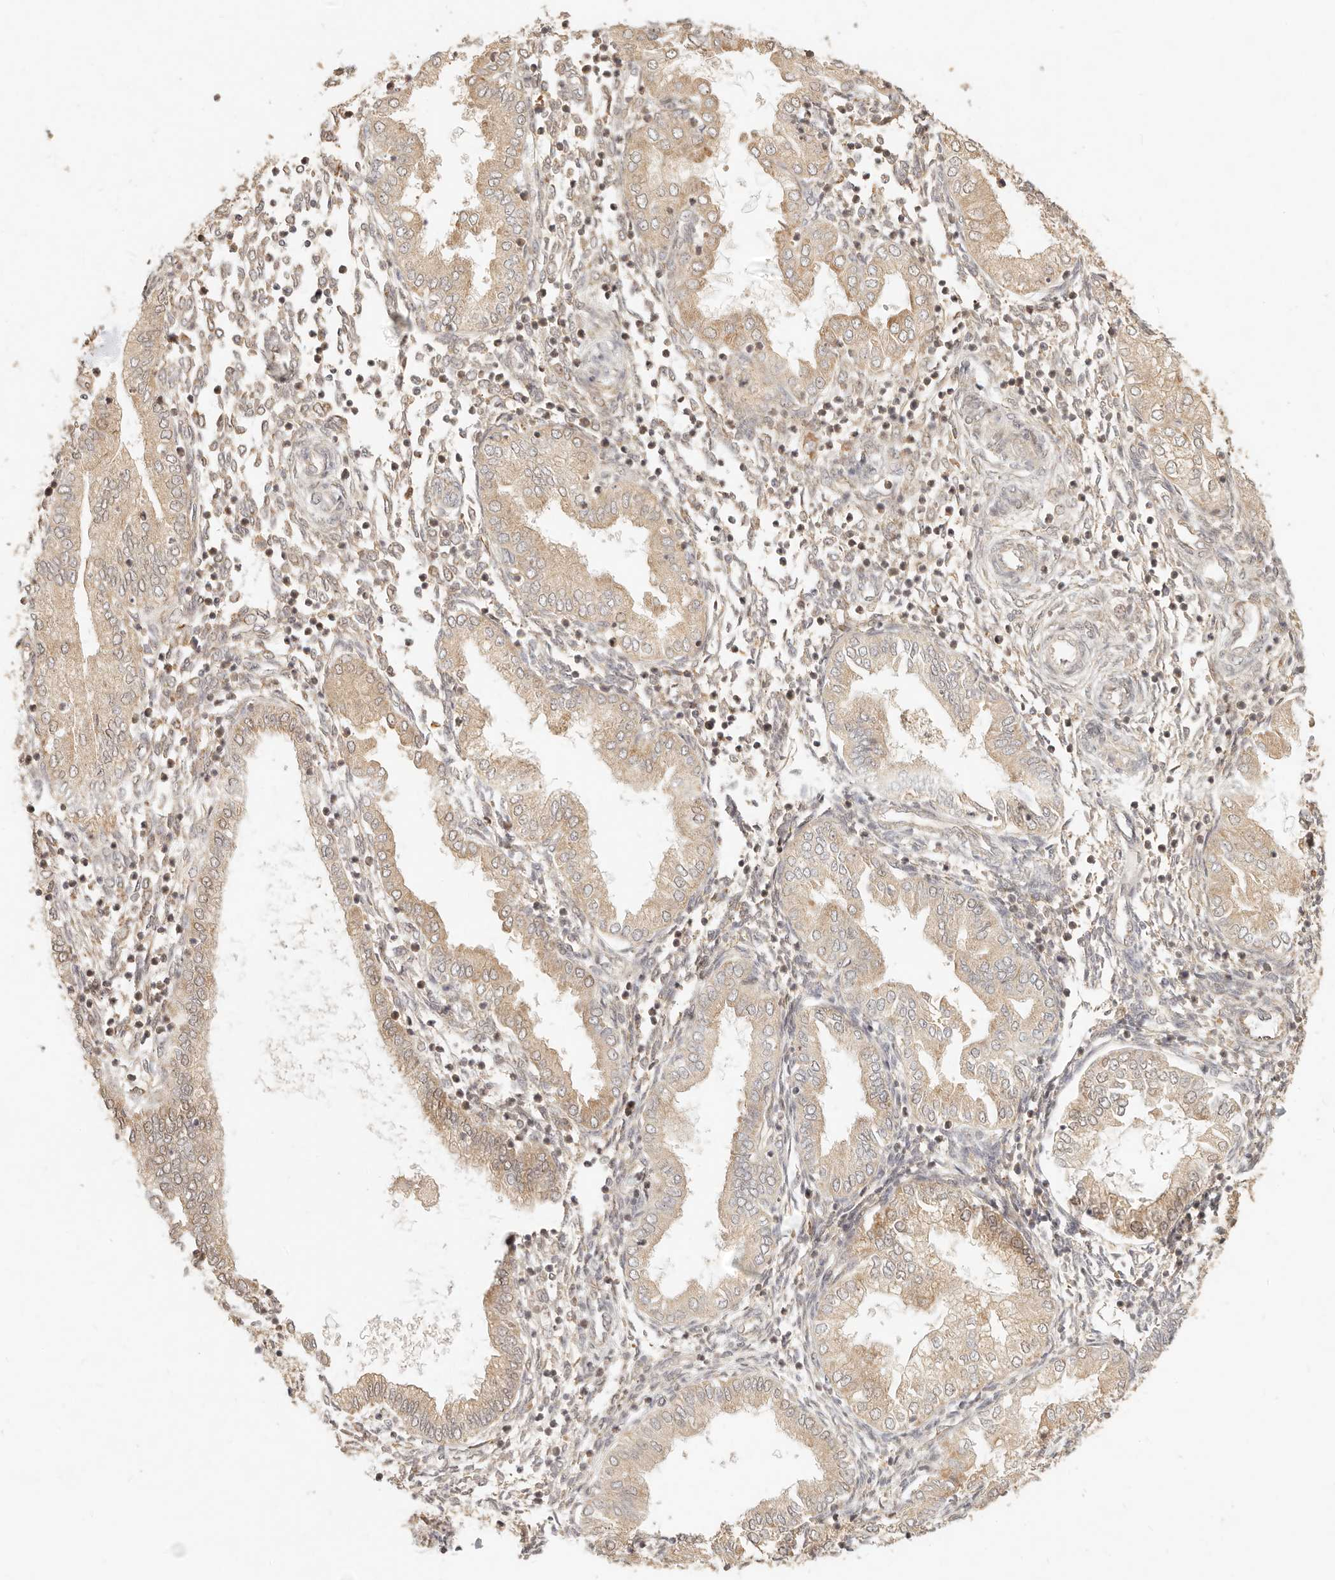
{"staining": {"intensity": "weak", "quantity": ">75%", "location": "cytoplasmic/membranous"}, "tissue": "endometrium", "cell_type": "Cells in endometrial stroma", "image_type": "normal", "snomed": [{"axis": "morphology", "description": "Normal tissue, NOS"}, {"axis": "topography", "description": "Endometrium"}], "caption": "Immunohistochemistry (IHC) of unremarkable human endometrium demonstrates low levels of weak cytoplasmic/membranous staining in about >75% of cells in endometrial stroma.", "gene": "TIMM17A", "patient": {"sex": "female", "age": 53}}